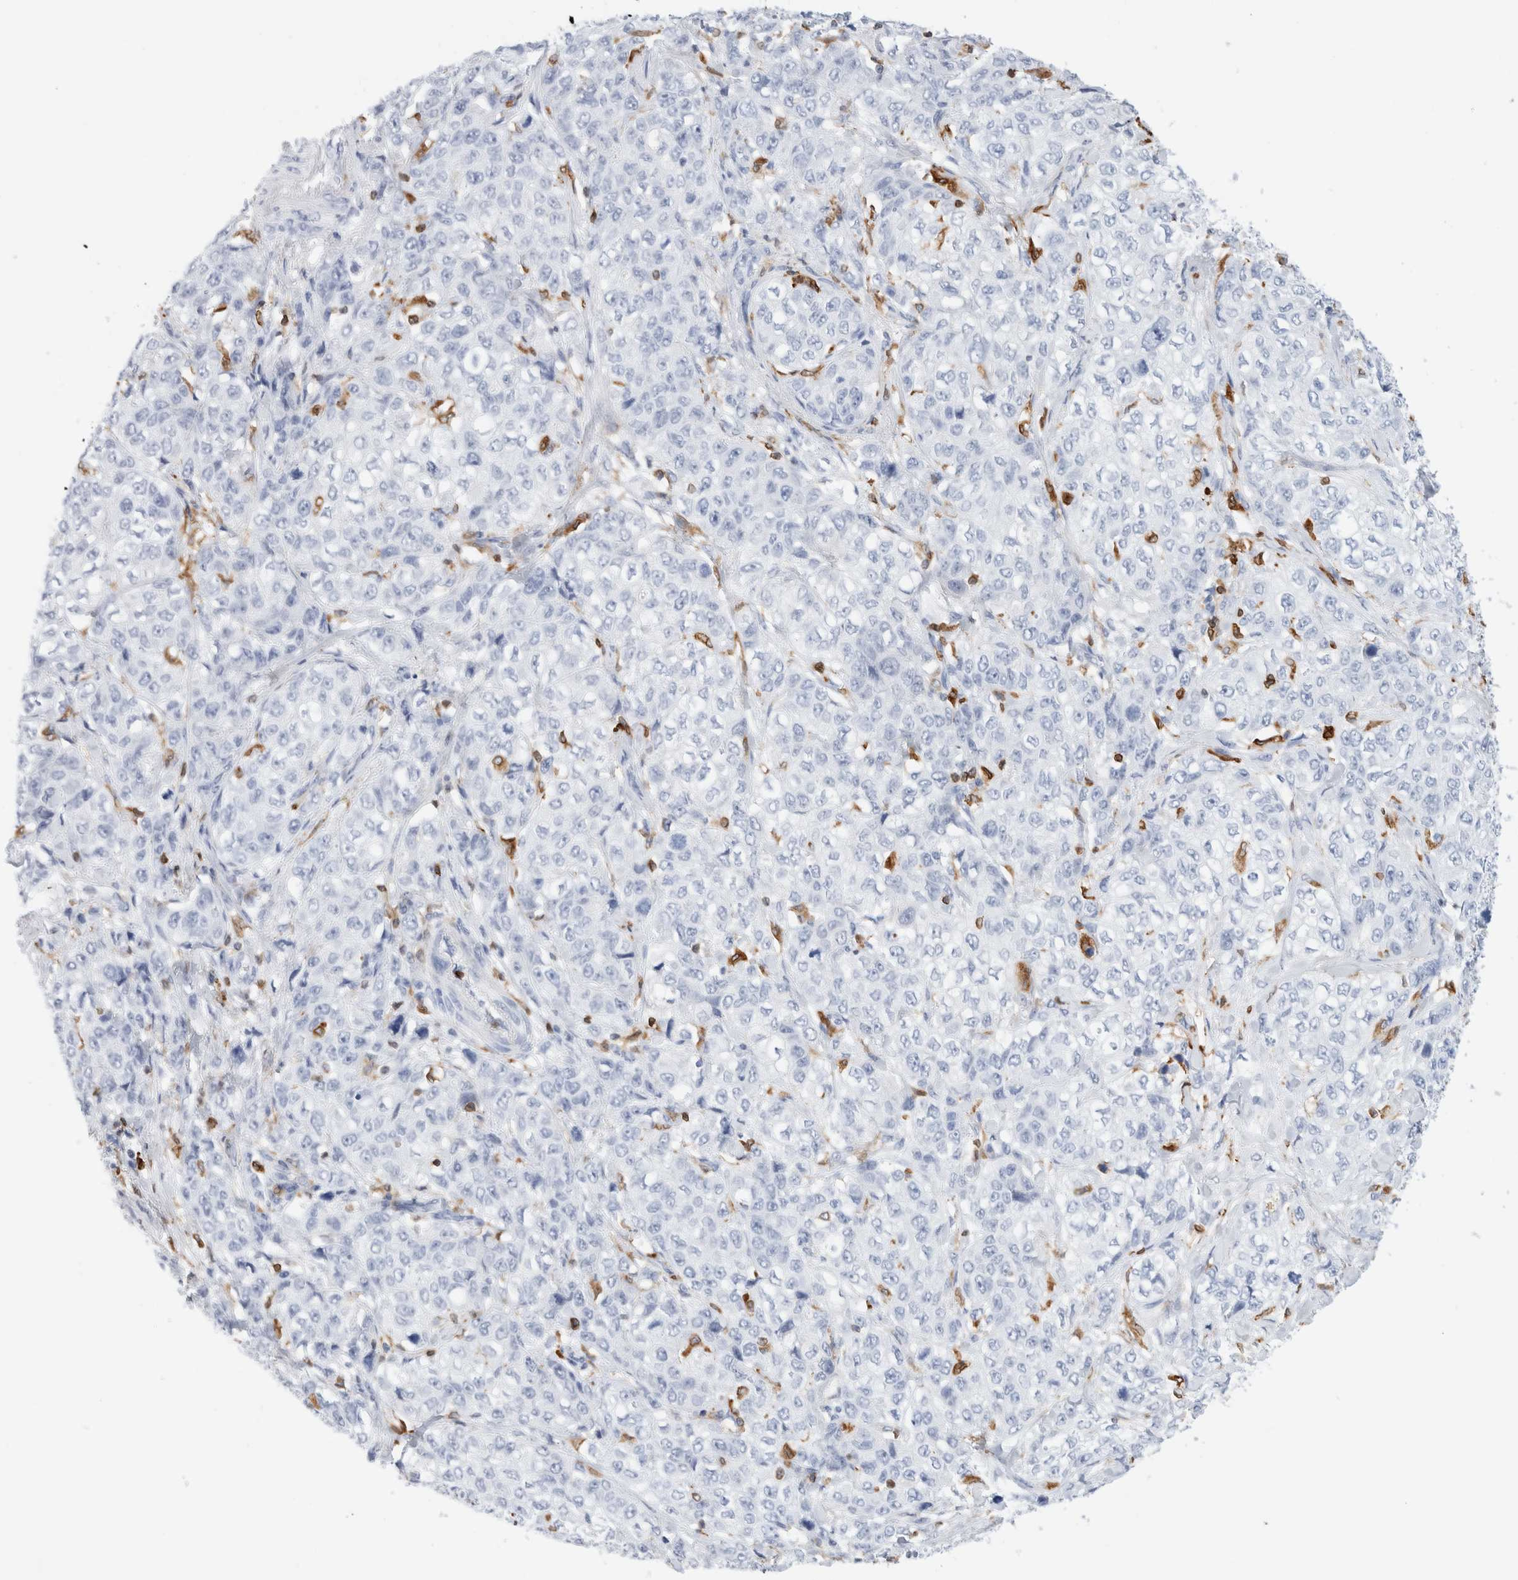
{"staining": {"intensity": "negative", "quantity": "none", "location": "none"}, "tissue": "stomach cancer", "cell_type": "Tumor cells", "image_type": "cancer", "snomed": [{"axis": "morphology", "description": "Adenocarcinoma, NOS"}, {"axis": "topography", "description": "Stomach"}], "caption": "DAB (3,3'-diaminobenzidine) immunohistochemical staining of human adenocarcinoma (stomach) exhibits no significant positivity in tumor cells.", "gene": "ALOX5AP", "patient": {"sex": "male", "age": 48}}